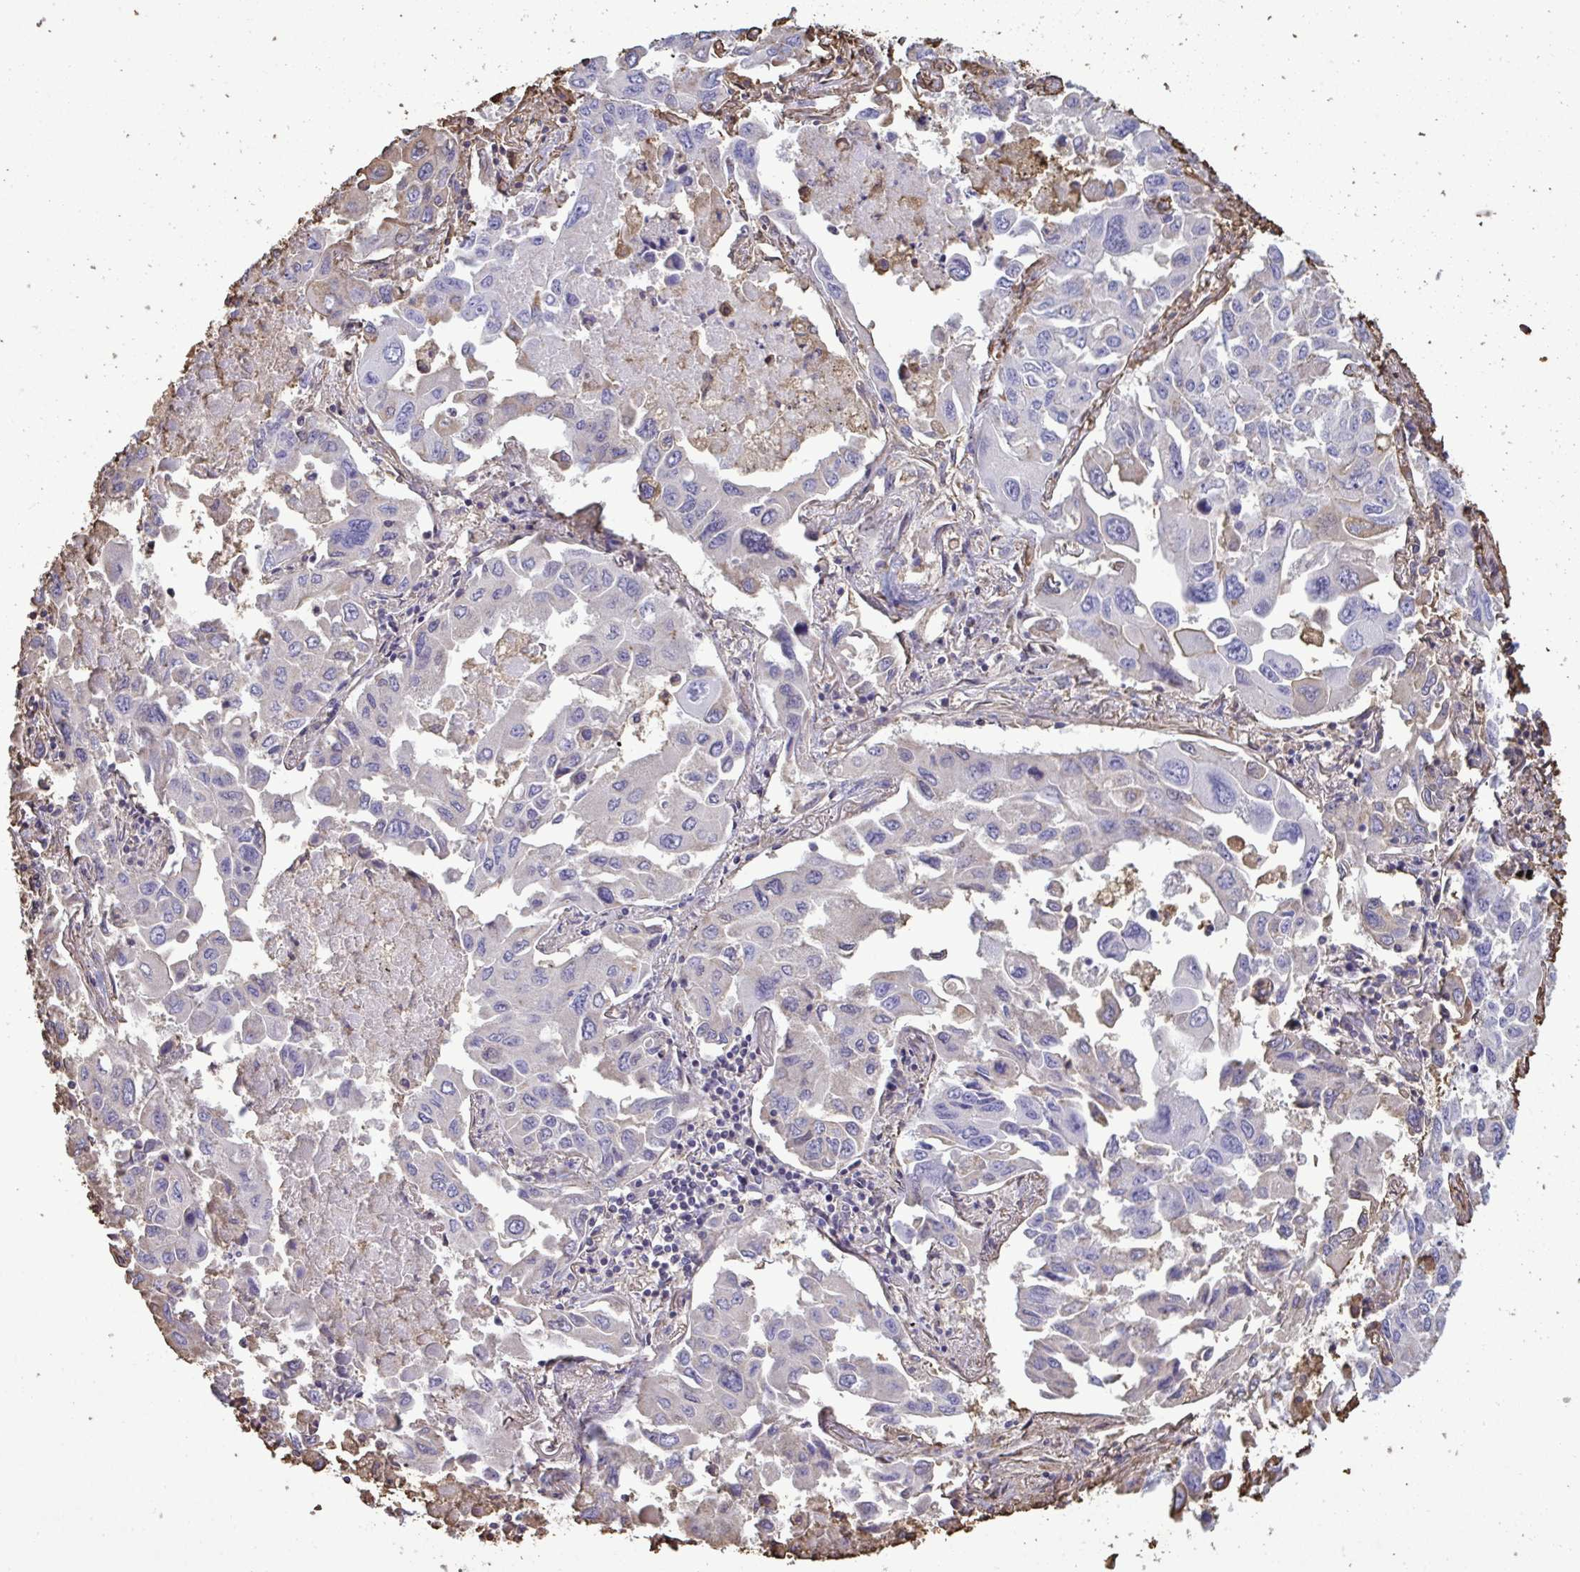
{"staining": {"intensity": "negative", "quantity": "none", "location": "none"}, "tissue": "lung cancer", "cell_type": "Tumor cells", "image_type": "cancer", "snomed": [{"axis": "morphology", "description": "Adenocarcinoma, NOS"}, {"axis": "topography", "description": "Lung"}], "caption": "Tumor cells show no significant protein positivity in adenocarcinoma (lung).", "gene": "ANXA5", "patient": {"sex": "male", "age": 64}}